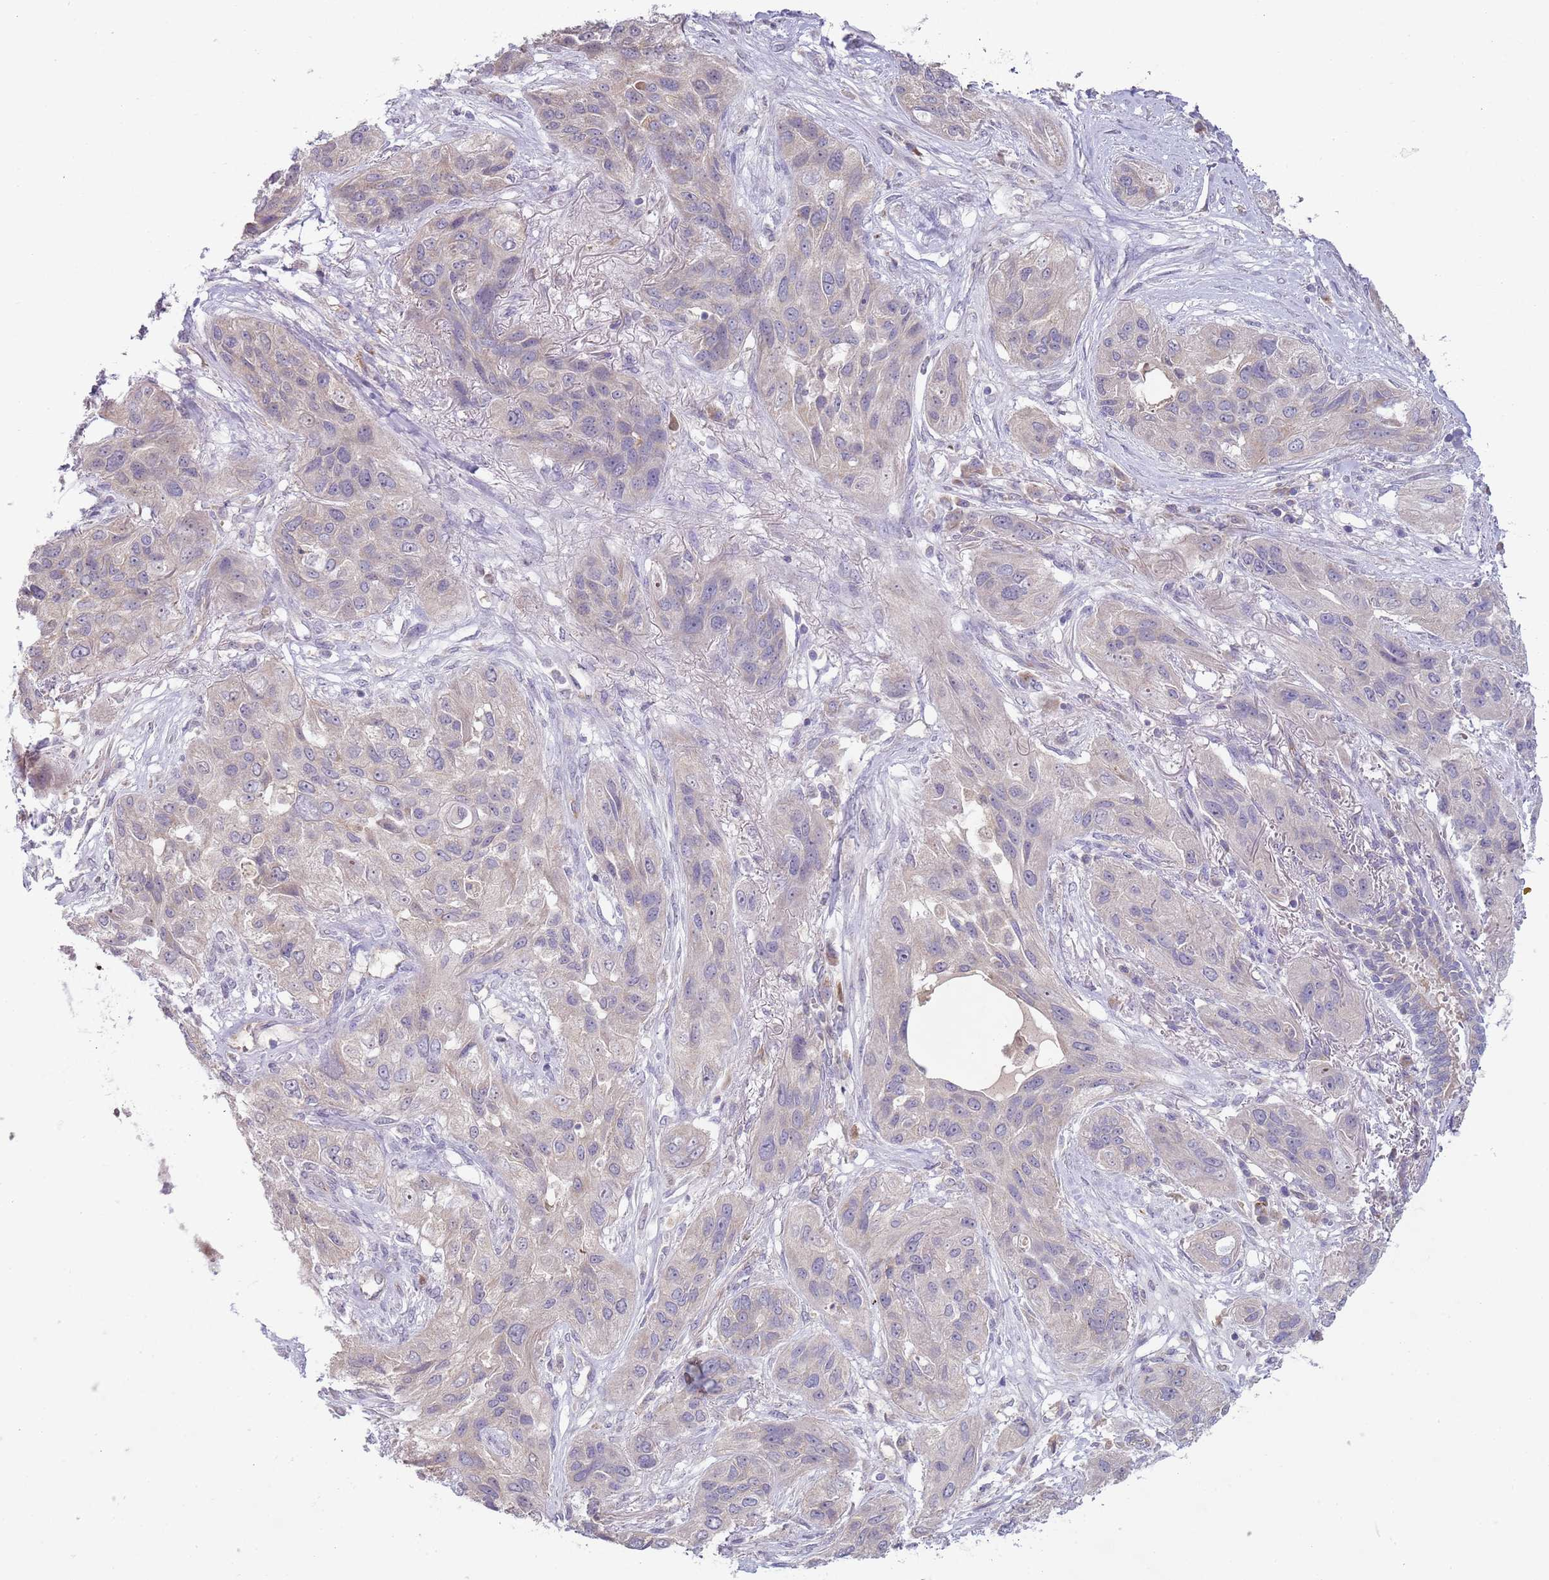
{"staining": {"intensity": "negative", "quantity": "none", "location": "none"}, "tissue": "lung cancer", "cell_type": "Tumor cells", "image_type": "cancer", "snomed": [{"axis": "morphology", "description": "Squamous cell carcinoma, NOS"}, {"axis": "topography", "description": "Lung"}], "caption": "Tumor cells are negative for protein expression in human squamous cell carcinoma (lung).", "gene": "SKOR2", "patient": {"sex": "female", "age": 70}}